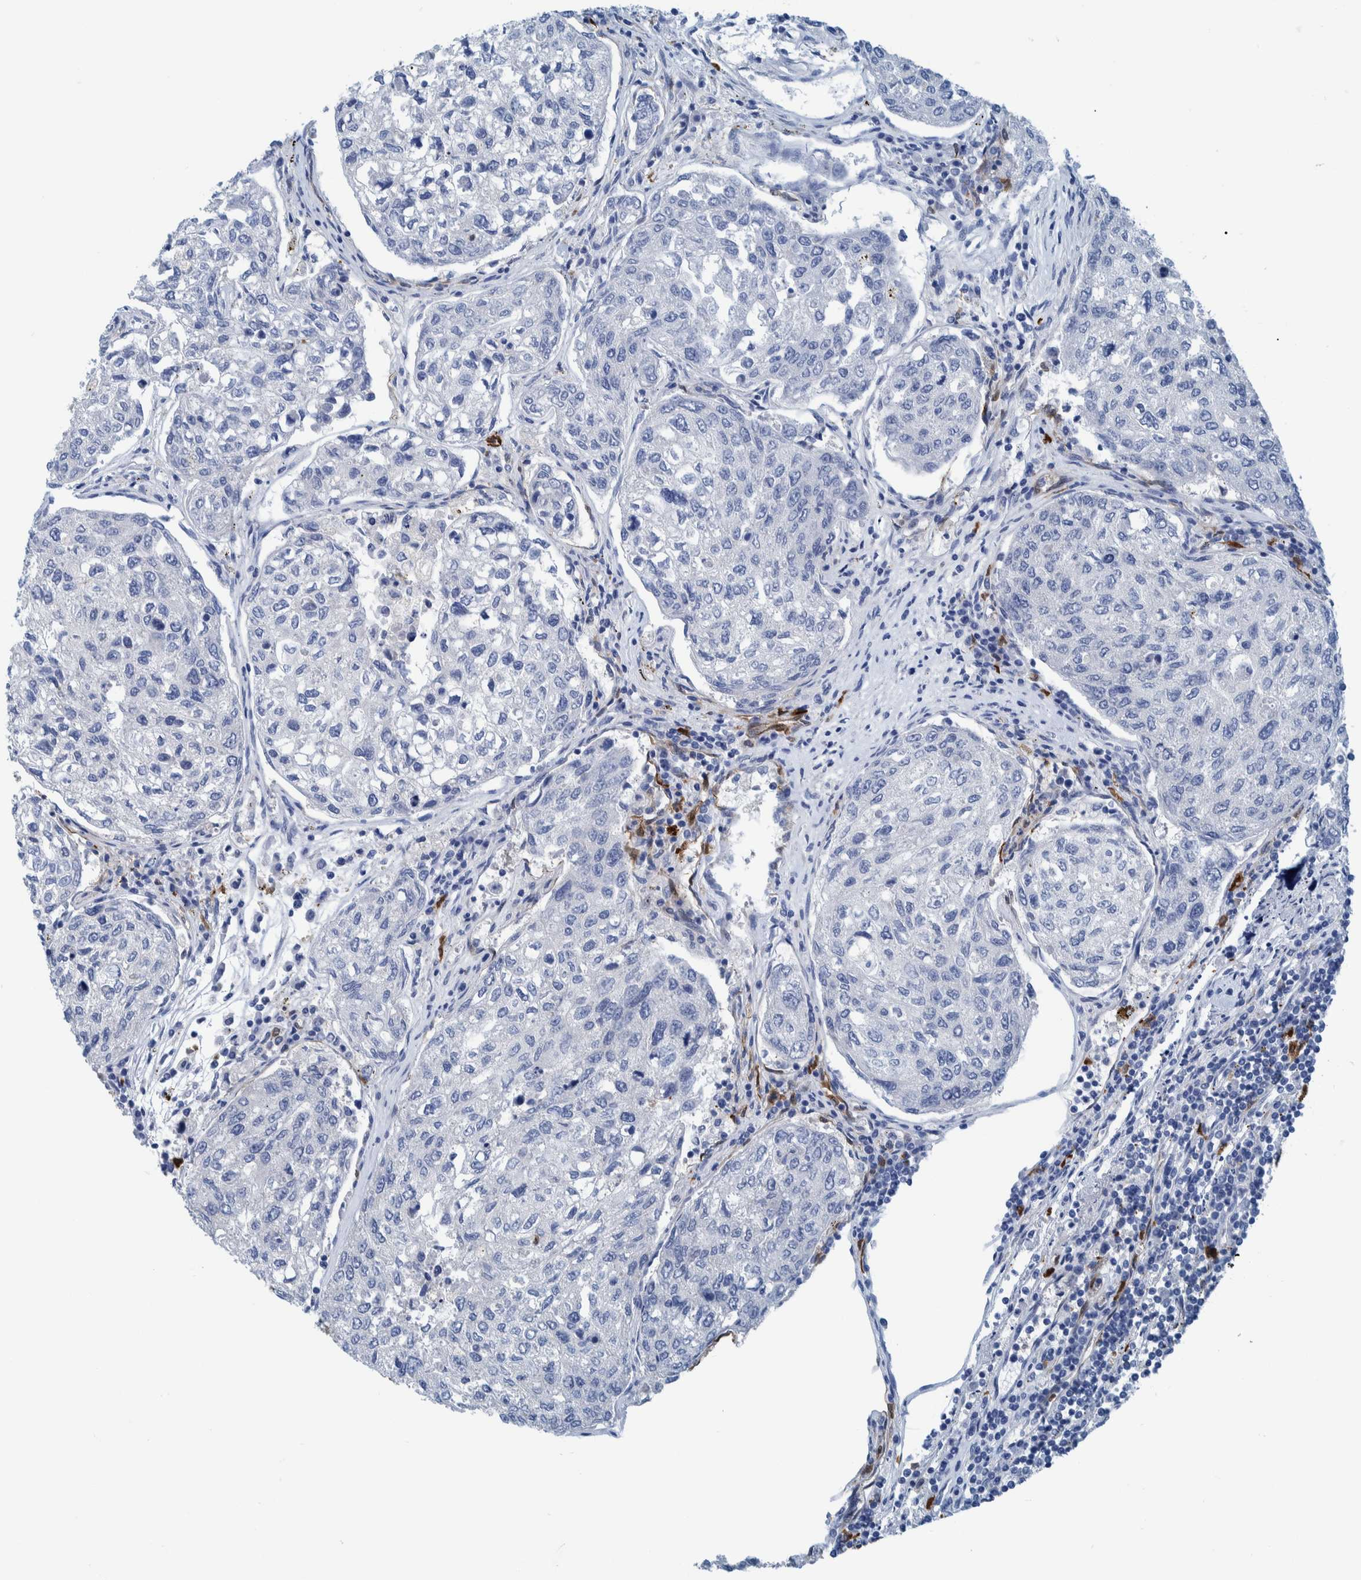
{"staining": {"intensity": "negative", "quantity": "none", "location": "none"}, "tissue": "urothelial cancer", "cell_type": "Tumor cells", "image_type": "cancer", "snomed": [{"axis": "morphology", "description": "Urothelial carcinoma, High grade"}, {"axis": "topography", "description": "Lymph node"}, {"axis": "topography", "description": "Urinary bladder"}], "caption": "IHC photomicrograph of neoplastic tissue: urothelial carcinoma (high-grade) stained with DAB shows no significant protein staining in tumor cells.", "gene": "IDO1", "patient": {"sex": "male", "age": 51}}